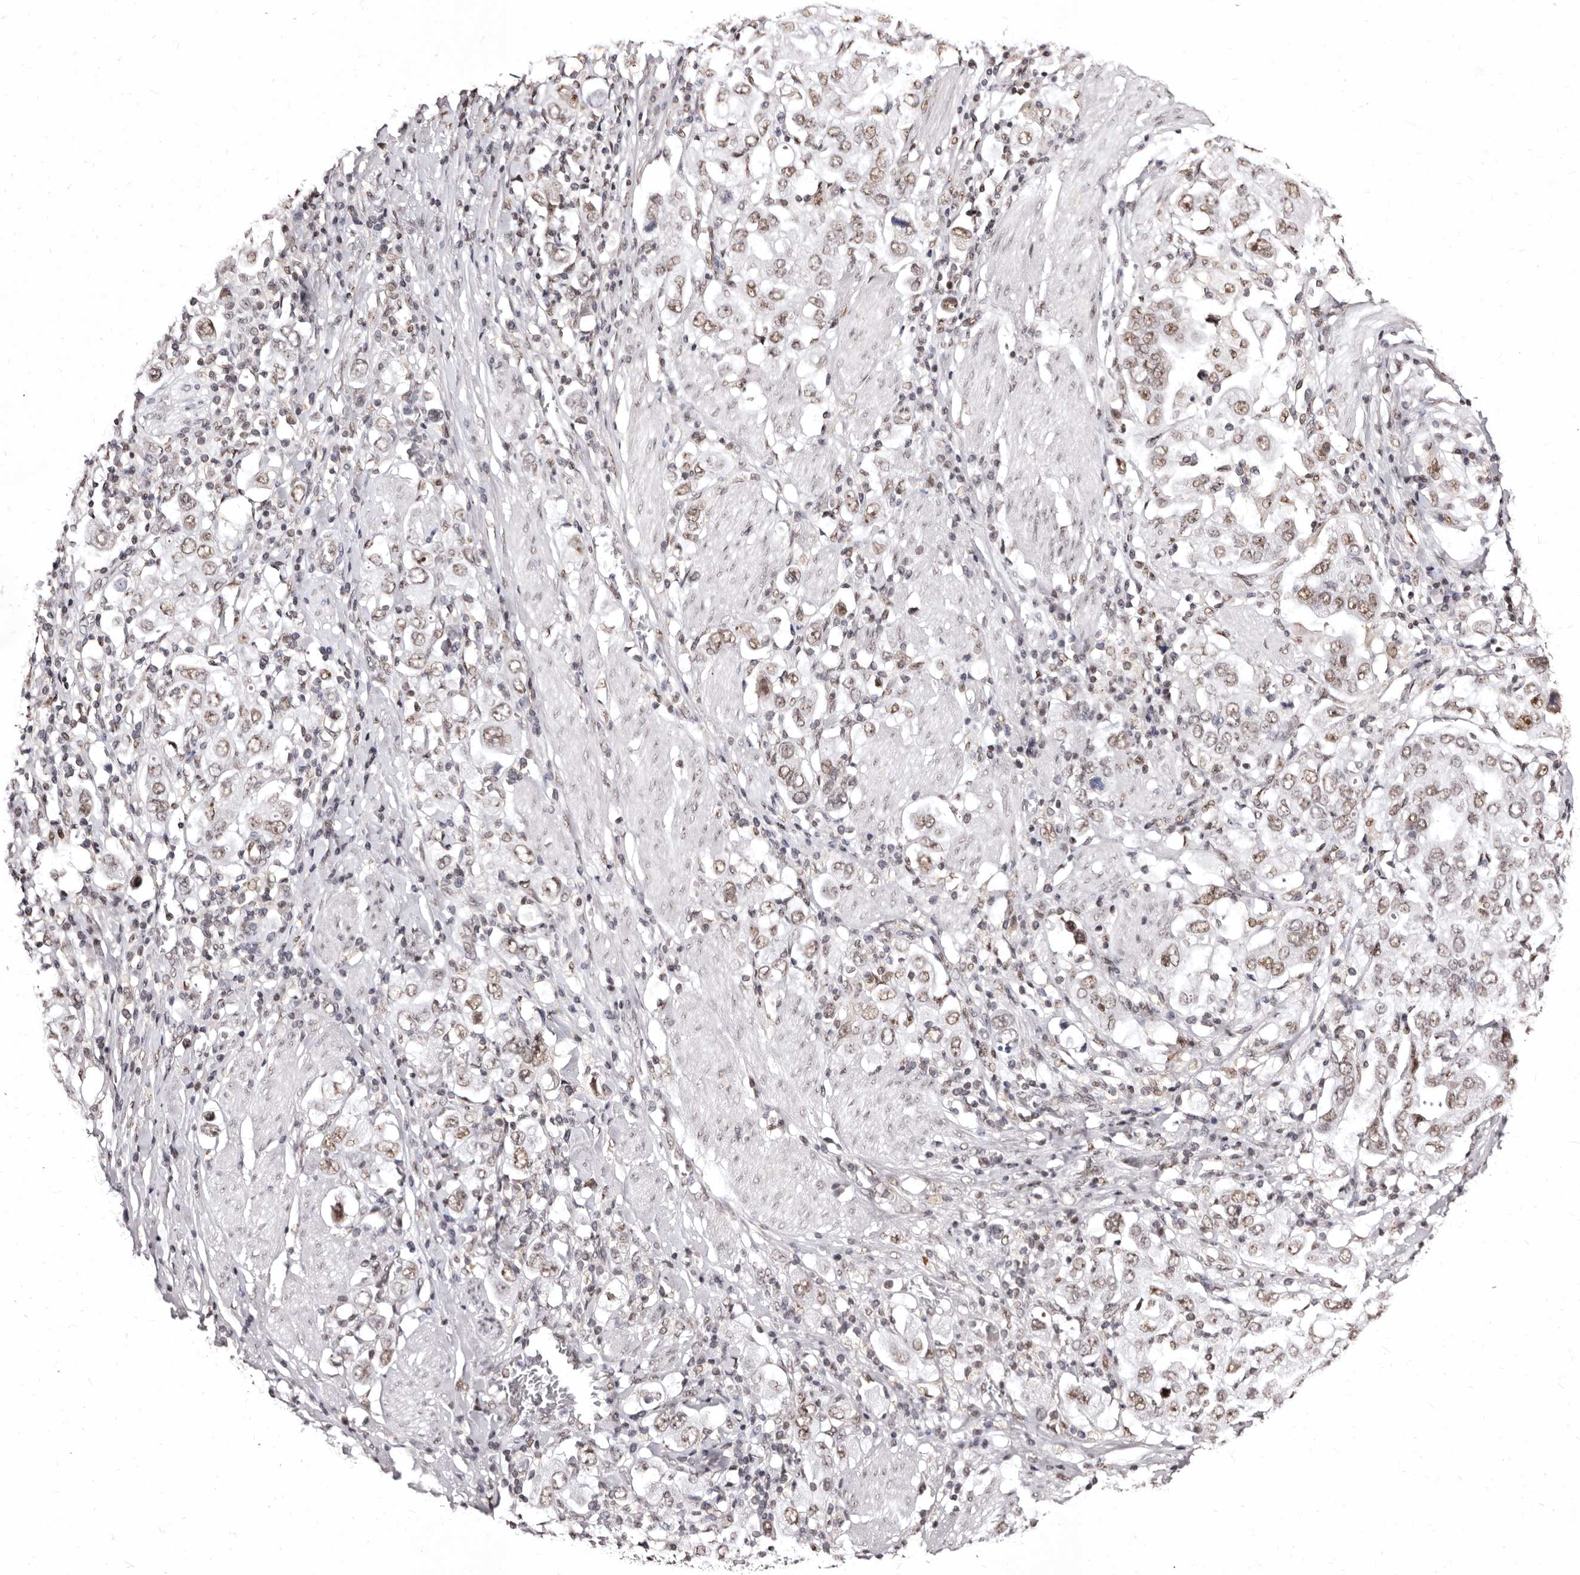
{"staining": {"intensity": "weak", "quantity": ">75%", "location": "nuclear"}, "tissue": "stomach cancer", "cell_type": "Tumor cells", "image_type": "cancer", "snomed": [{"axis": "morphology", "description": "Adenocarcinoma, NOS"}, {"axis": "topography", "description": "Stomach, upper"}], "caption": "Immunohistochemistry of stomach adenocarcinoma exhibits low levels of weak nuclear positivity in about >75% of tumor cells.", "gene": "ANAPC11", "patient": {"sex": "male", "age": 62}}